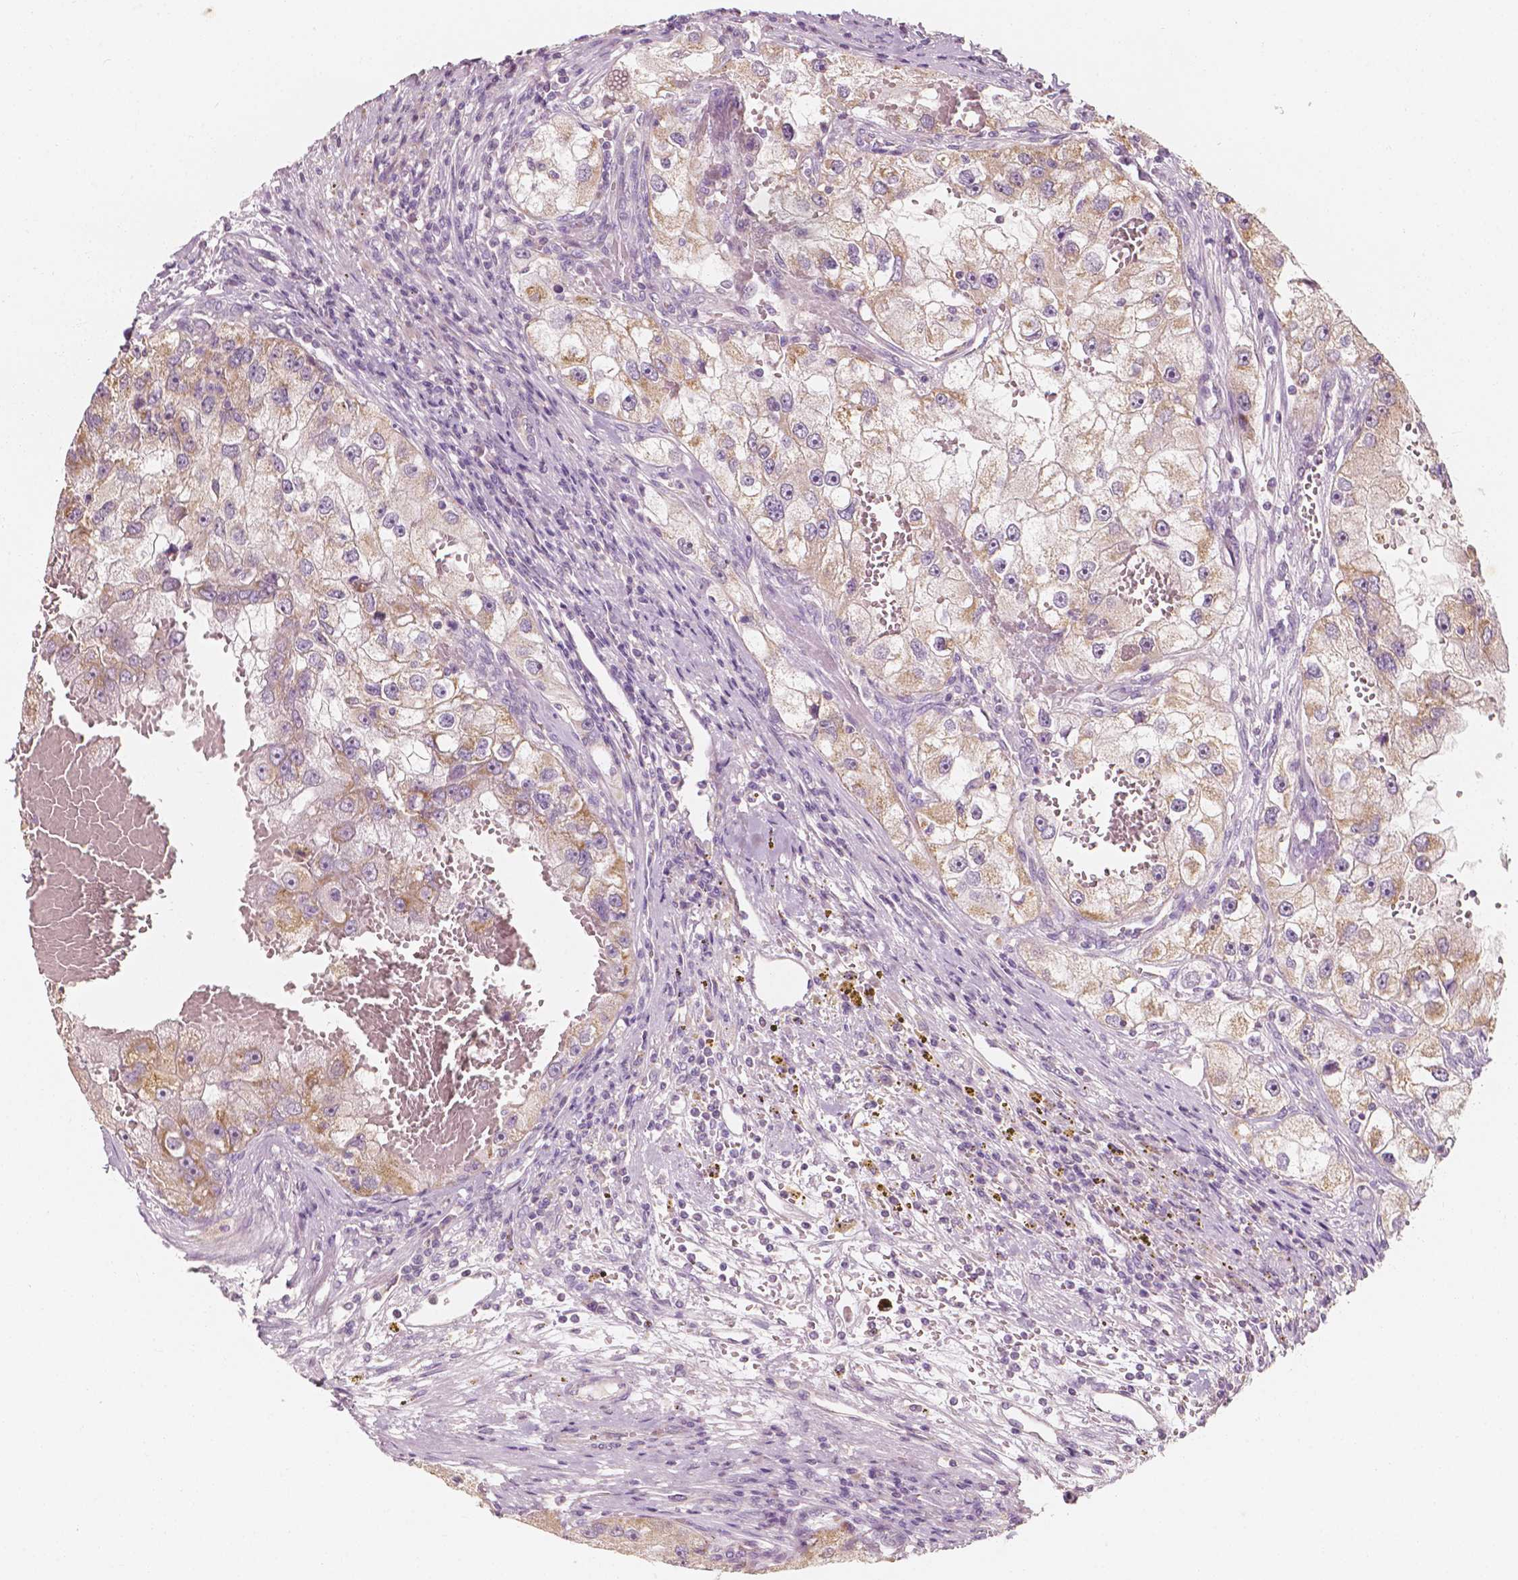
{"staining": {"intensity": "moderate", "quantity": "25%-75%", "location": "cytoplasmic/membranous"}, "tissue": "renal cancer", "cell_type": "Tumor cells", "image_type": "cancer", "snomed": [{"axis": "morphology", "description": "Adenocarcinoma, NOS"}, {"axis": "topography", "description": "Kidney"}], "caption": "A photomicrograph showing moderate cytoplasmic/membranous staining in about 25%-75% of tumor cells in renal cancer (adenocarcinoma), as visualized by brown immunohistochemical staining.", "gene": "SHPK", "patient": {"sex": "male", "age": 63}}